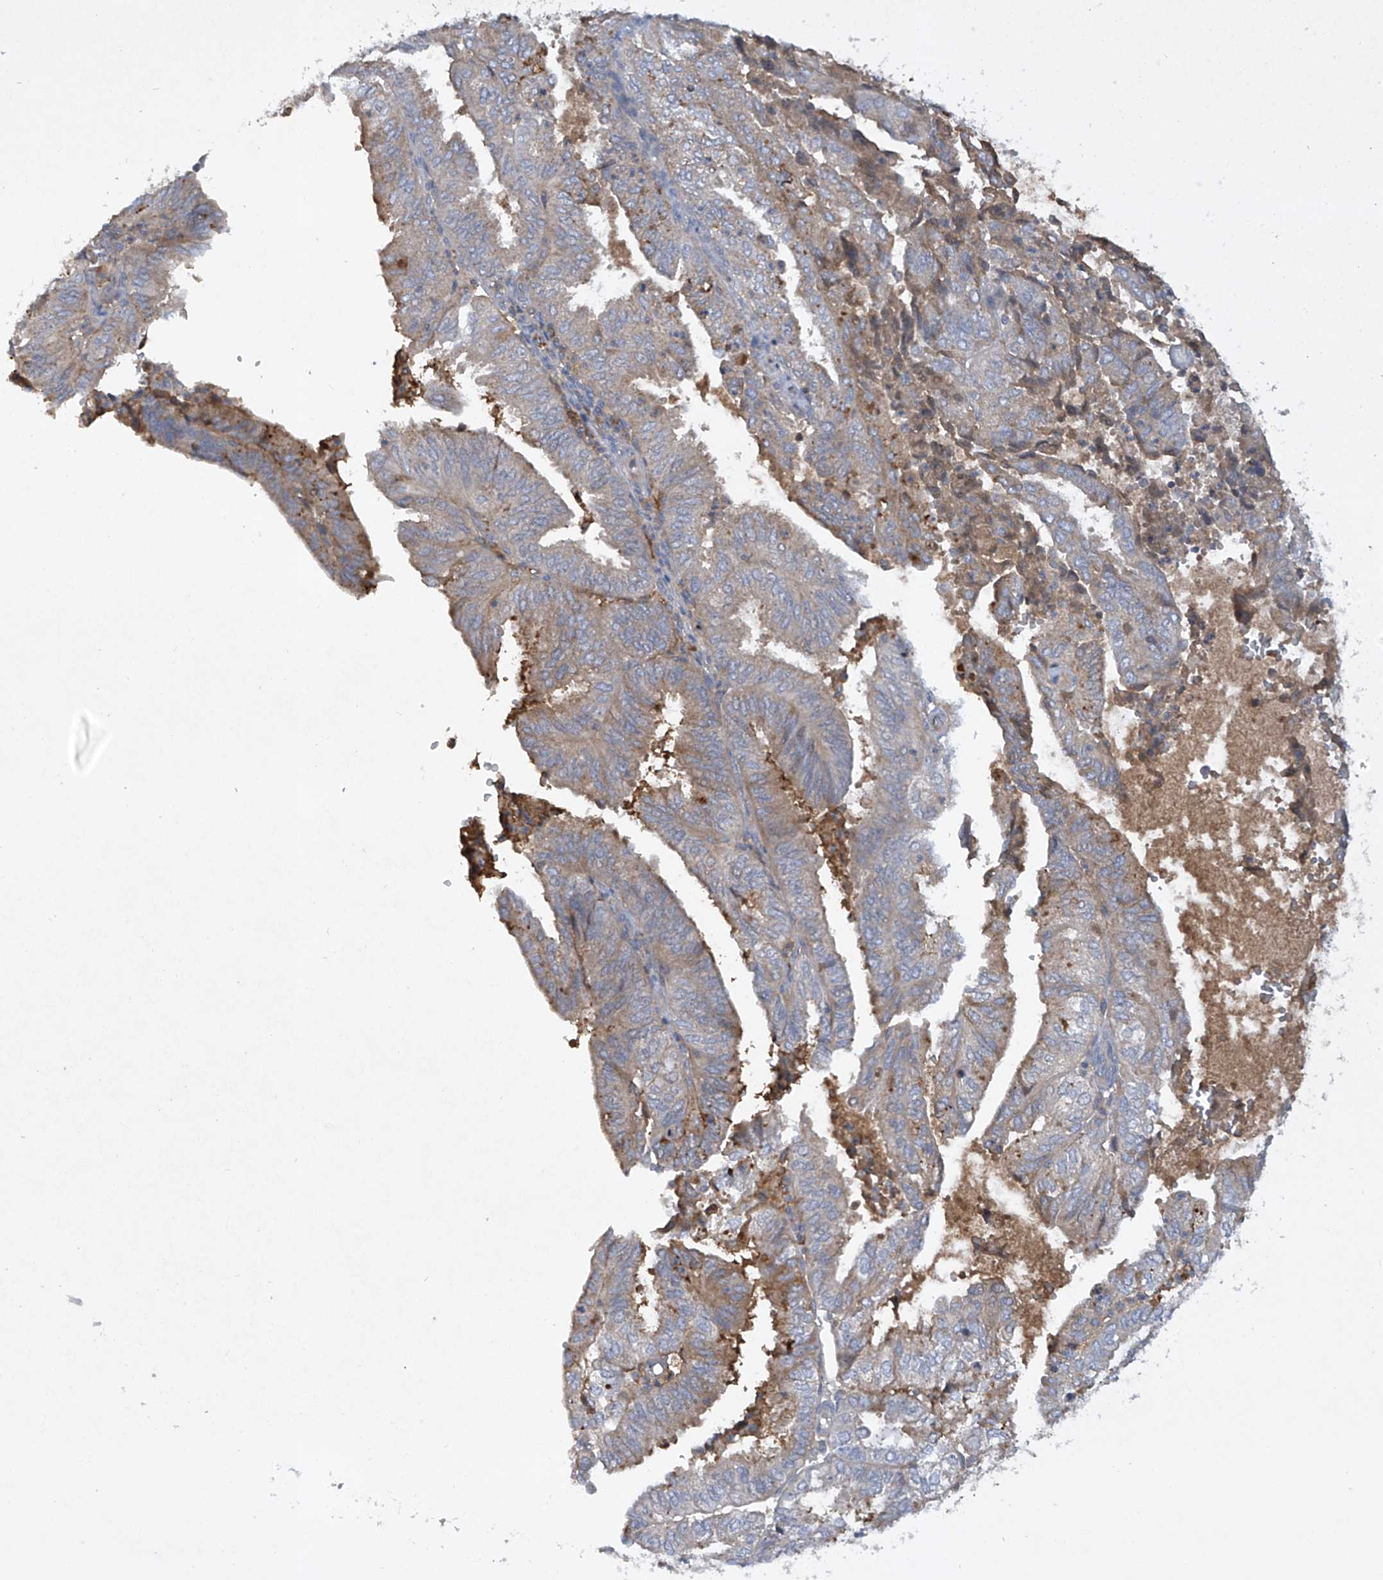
{"staining": {"intensity": "weak", "quantity": "<25%", "location": "cytoplasmic/membranous"}, "tissue": "endometrial cancer", "cell_type": "Tumor cells", "image_type": "cancer", "snomed": [{"axis": "morphology", "description": "Adenocarcinoma, NOS"}, {"axis": "topography", "description": "Uterus"}], "caption": "An immunohistochemistry histopathology image of endometrial cancer (adenocarcinoma) is shown. There is no staining in tumor cells of endometrial cancer (adenocarcinoma).", "gene": "HAS3", "patient": {"sex": "female", "age": 60}}